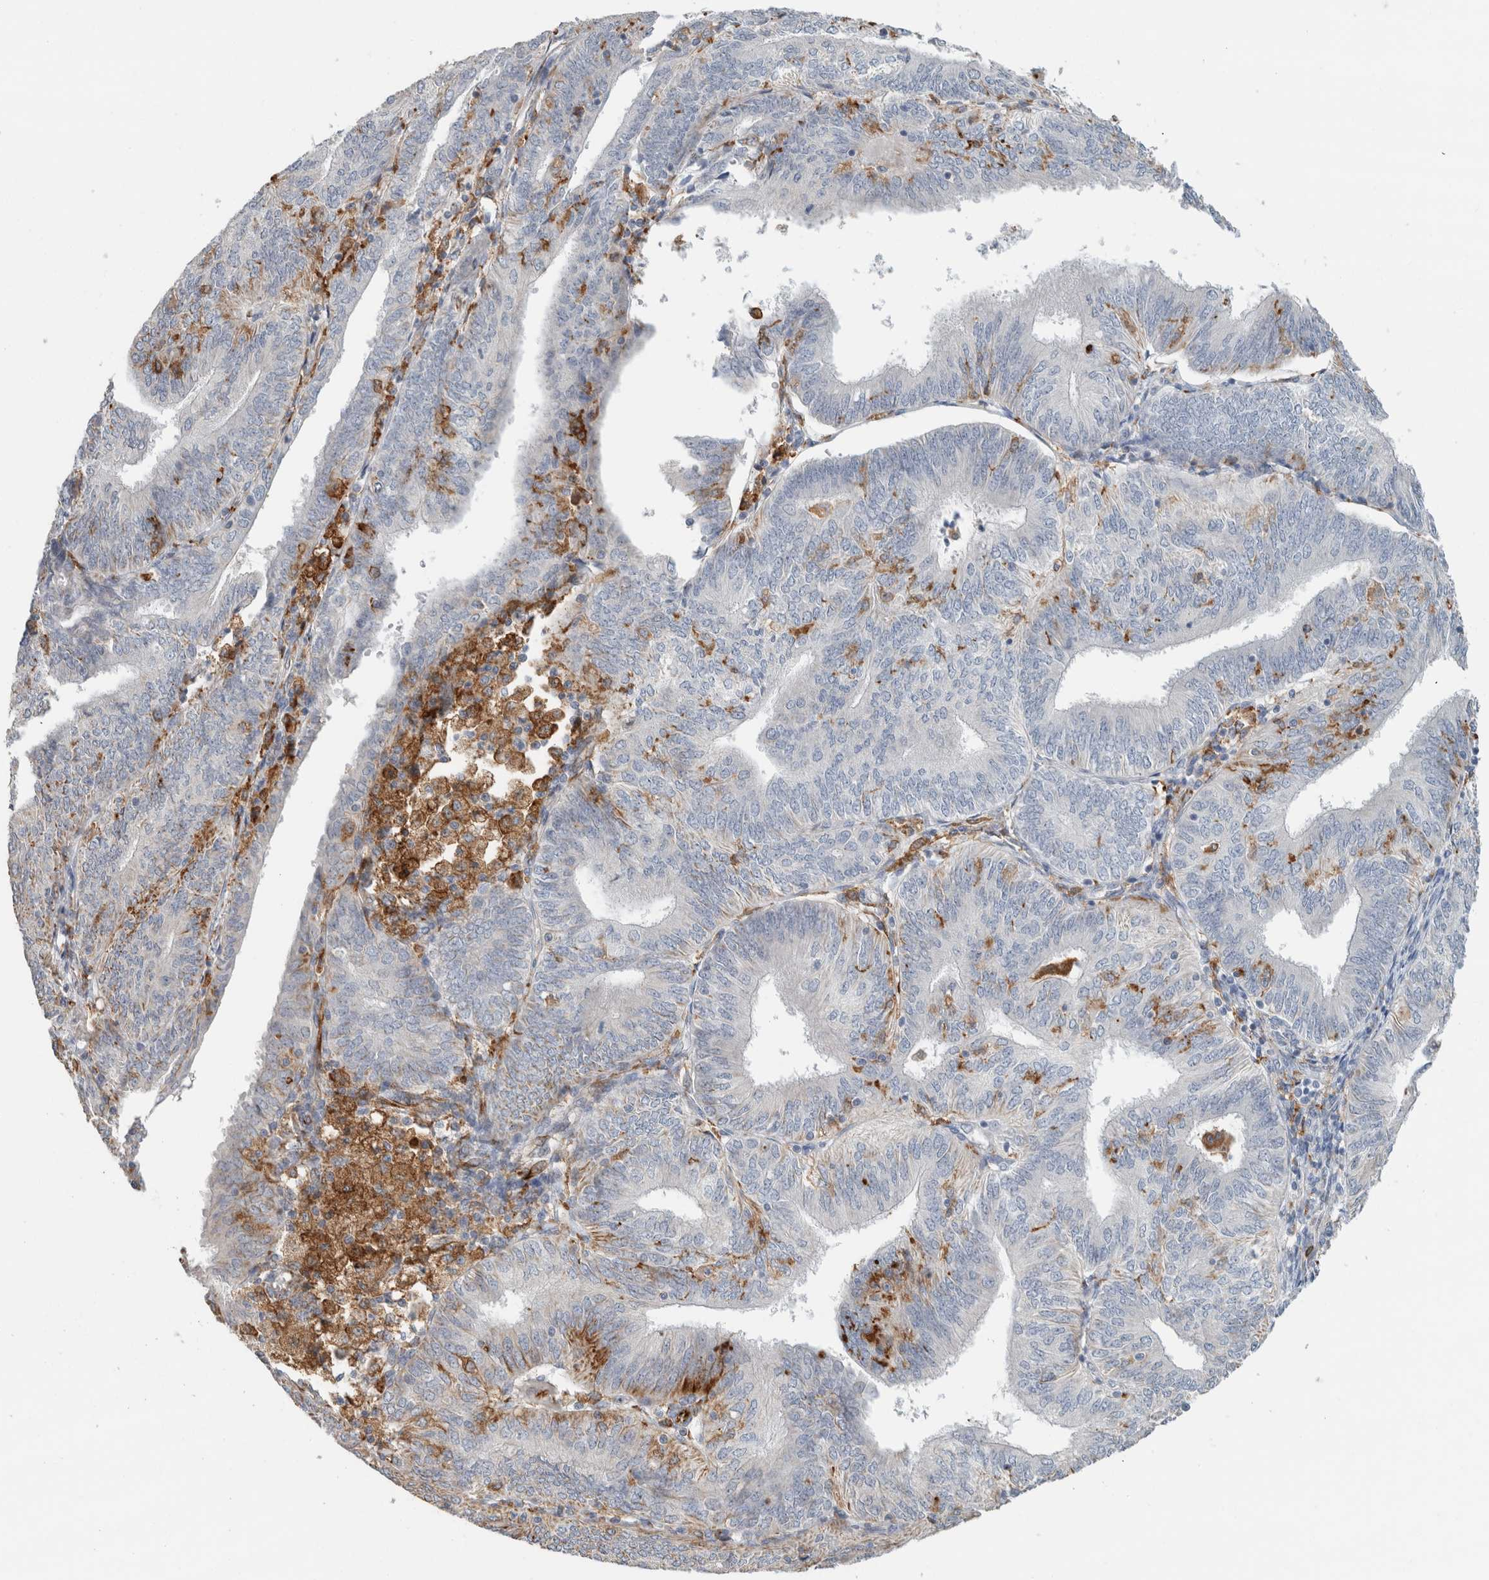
{"staining": {"intensity": "negative", "quantity": "none", "location": "none"}, "tissue": "endometrial cancer", "cell_type": "Tumor cells", "image_type": "cancer", "snomed": [{"axis": "morphology", "description": "Adenocarcinoma, NOS"}, {"axis": "topography", "description": "Endometrium"}], "caption": "DAB (3,3'-diaminobenzidine) immunohistochemical staining of human endometrial adenocarcinoma demonstrates no significant positivity in tumor cells. The staining is performed using DAB brown chromogen with nuclei counter-stained in using hematoxylin.", "gene": "LY86", "patient": {"sex": "female", "age": 58}}